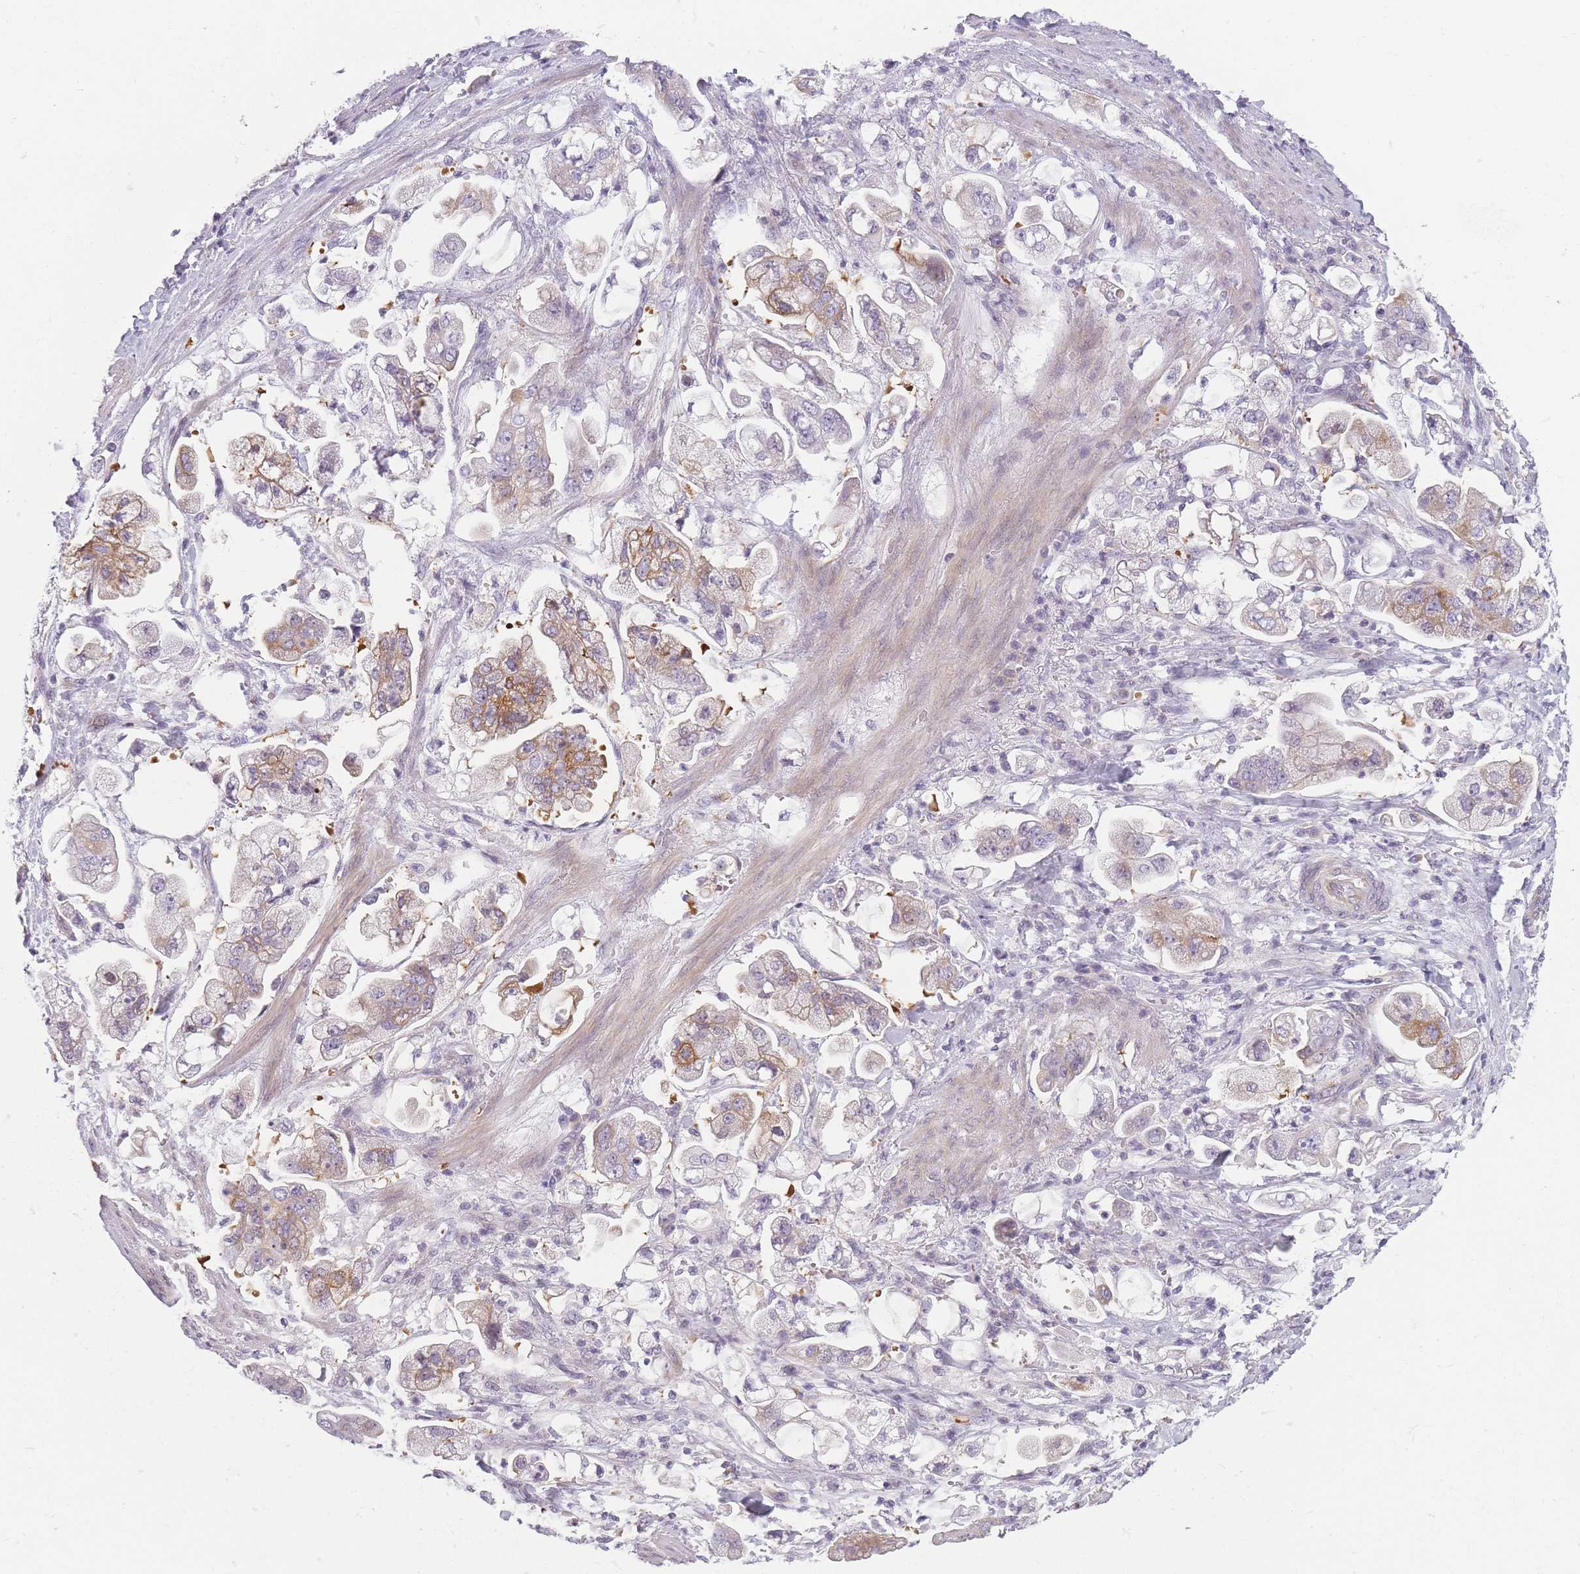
{"staining": {"intensity": "moderate", "quantity": "<25%", "location": "cytoplasmic/membranous"}, "tissue": "stomach cancer", "cell_type": "Tumor cells", "image_type": "cancer", "snomed": [{"axis": "morphology", "description": "Adenocarcinoma, NOS"}, {"axis": "topography", "description": "Stomach"}], "caption": "Immunohistochemical staining of stomach cancer reveals moderate cytoplasmic/membranous protein positivity in about <25% of tumor cells.", "gene": "GGT1", "patient": {"sex": "male", "age": 62}}